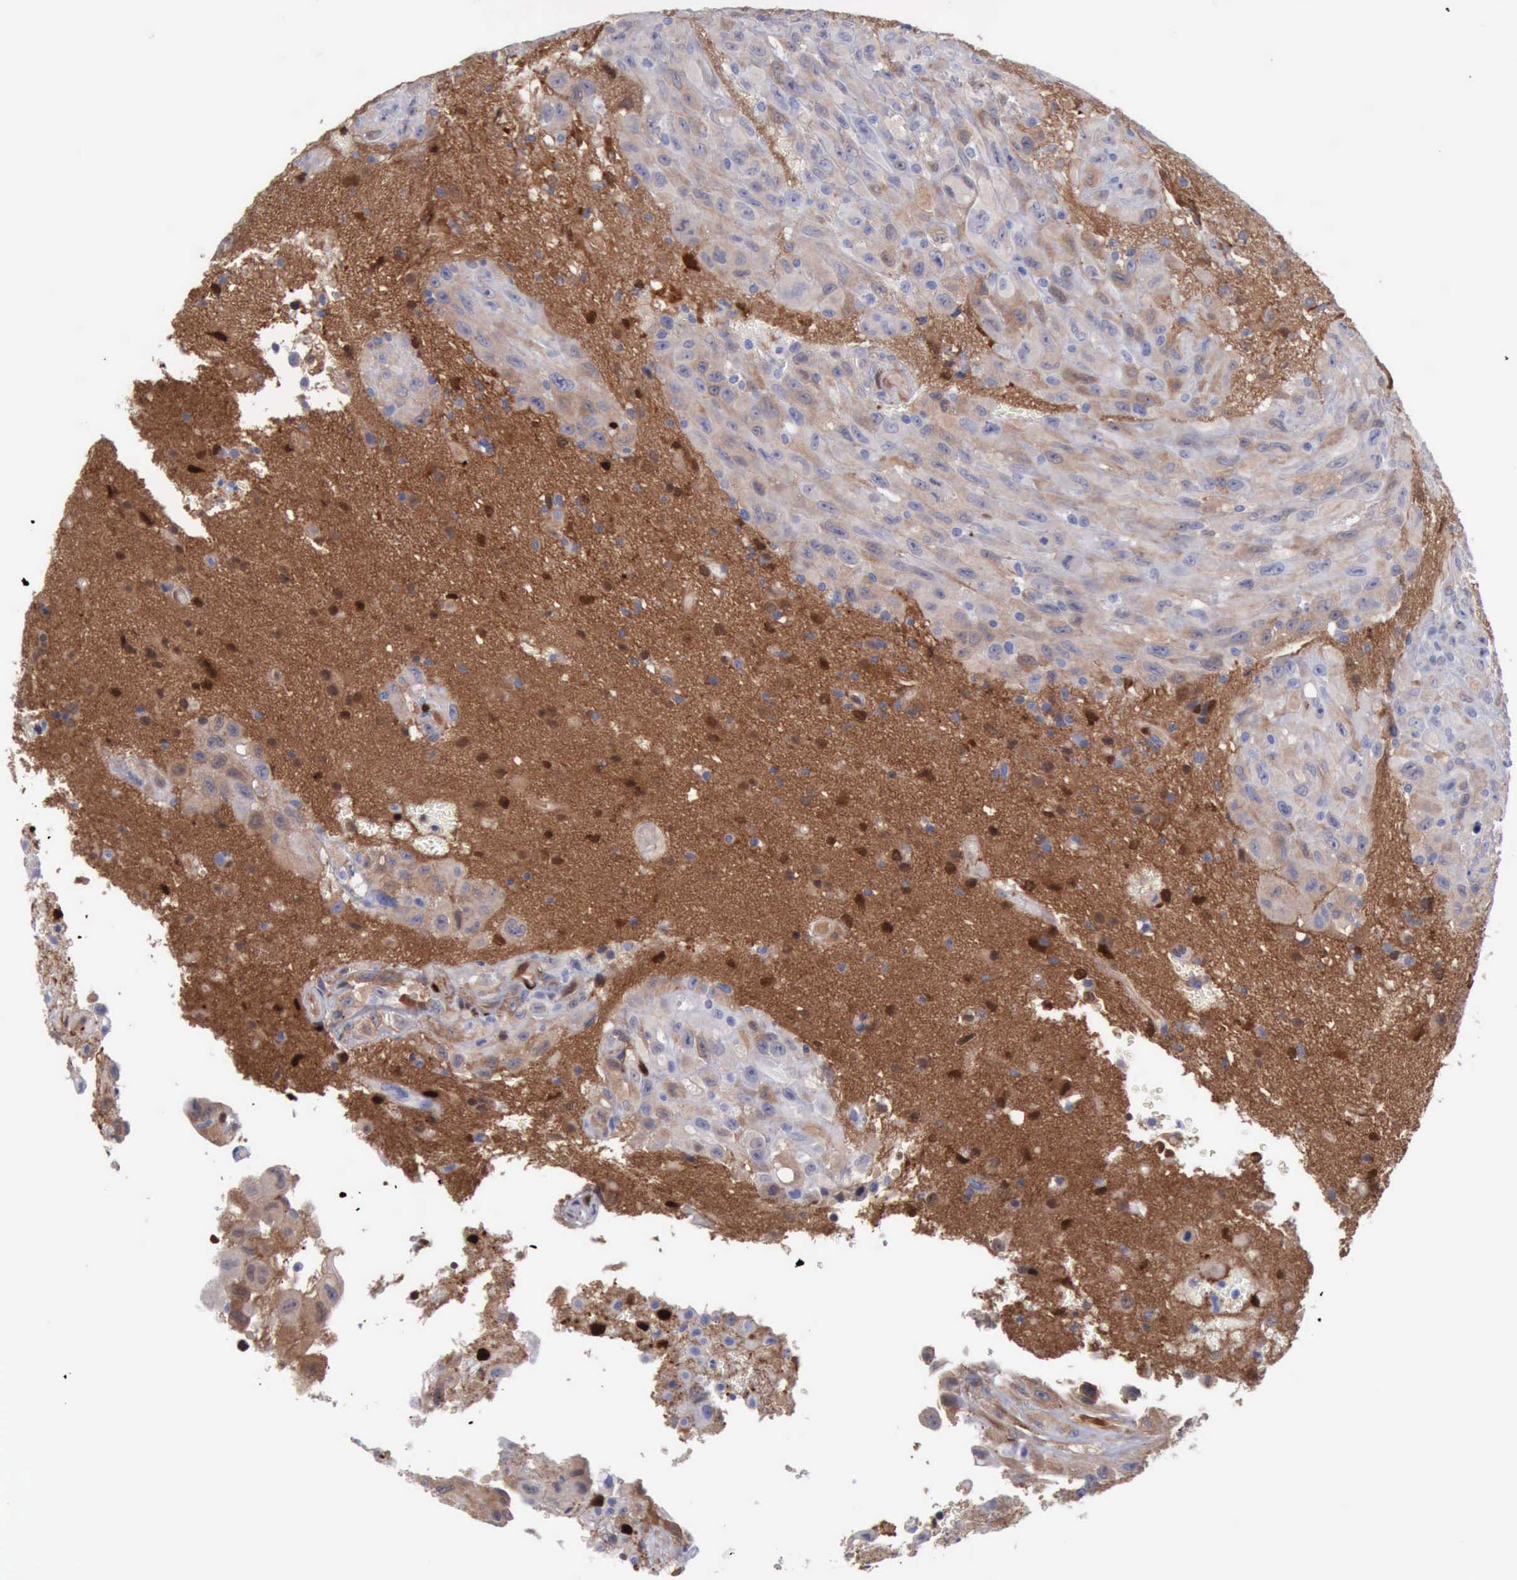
{"staining": {"intensity": "negative", "quantity": "none", "location": "none"}, "tissue": "glioma", "cell_type": "Tumor cells", "image_type": "cancer", "snomed": [{"axis": "morphology", "description": "Glioma, malignant, High grade"}, {"axis": "topography", "description": "Brain"}], "caption": "There is no significant staining in tumor cells of glioma. (DAB IHC visualized using brightfield microscopy, high magnification).", "gene": "FHL1", "patient": {"sex": "male", "age": 48}}